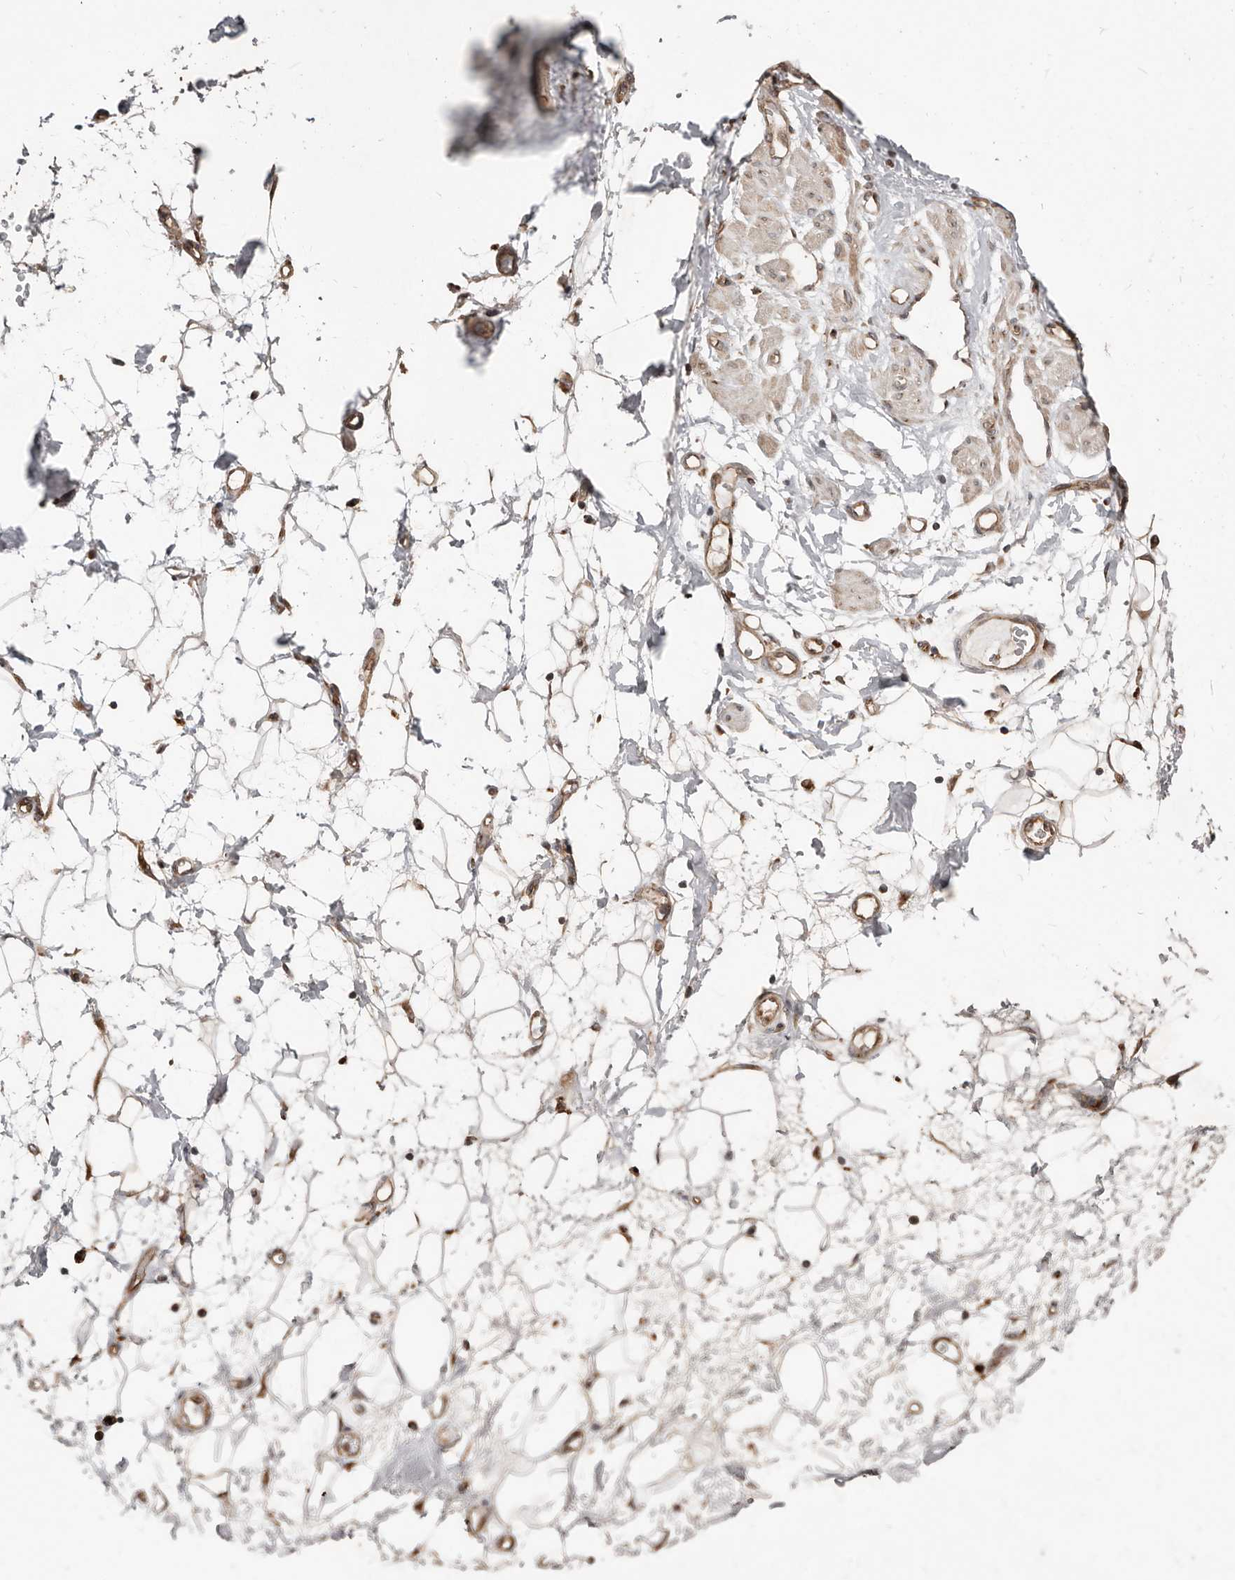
{"staining": {"intensity": "negative", "quantity": "none", "location": "none"}, "tissue": "adipose tissue", "cell_type": "Adipocytes", "image_type": "normal", "snomed": [{"axis": "morphology", "description": "Normal tissue, NOS"}, {"axis": "morphology", "description": "Adenocarcinoma, NOS"}, {"axis": "topography", "description": "Pancreas"}, {"axis": "topography", "description": "Peripheral nerve tissue"}], "caption": "Immunohistochemical staining of benign adipose tissue shows no significant positivity in adipocytes.", "gene": "COG1", "patient": {"sex": "male", "age": 59}}